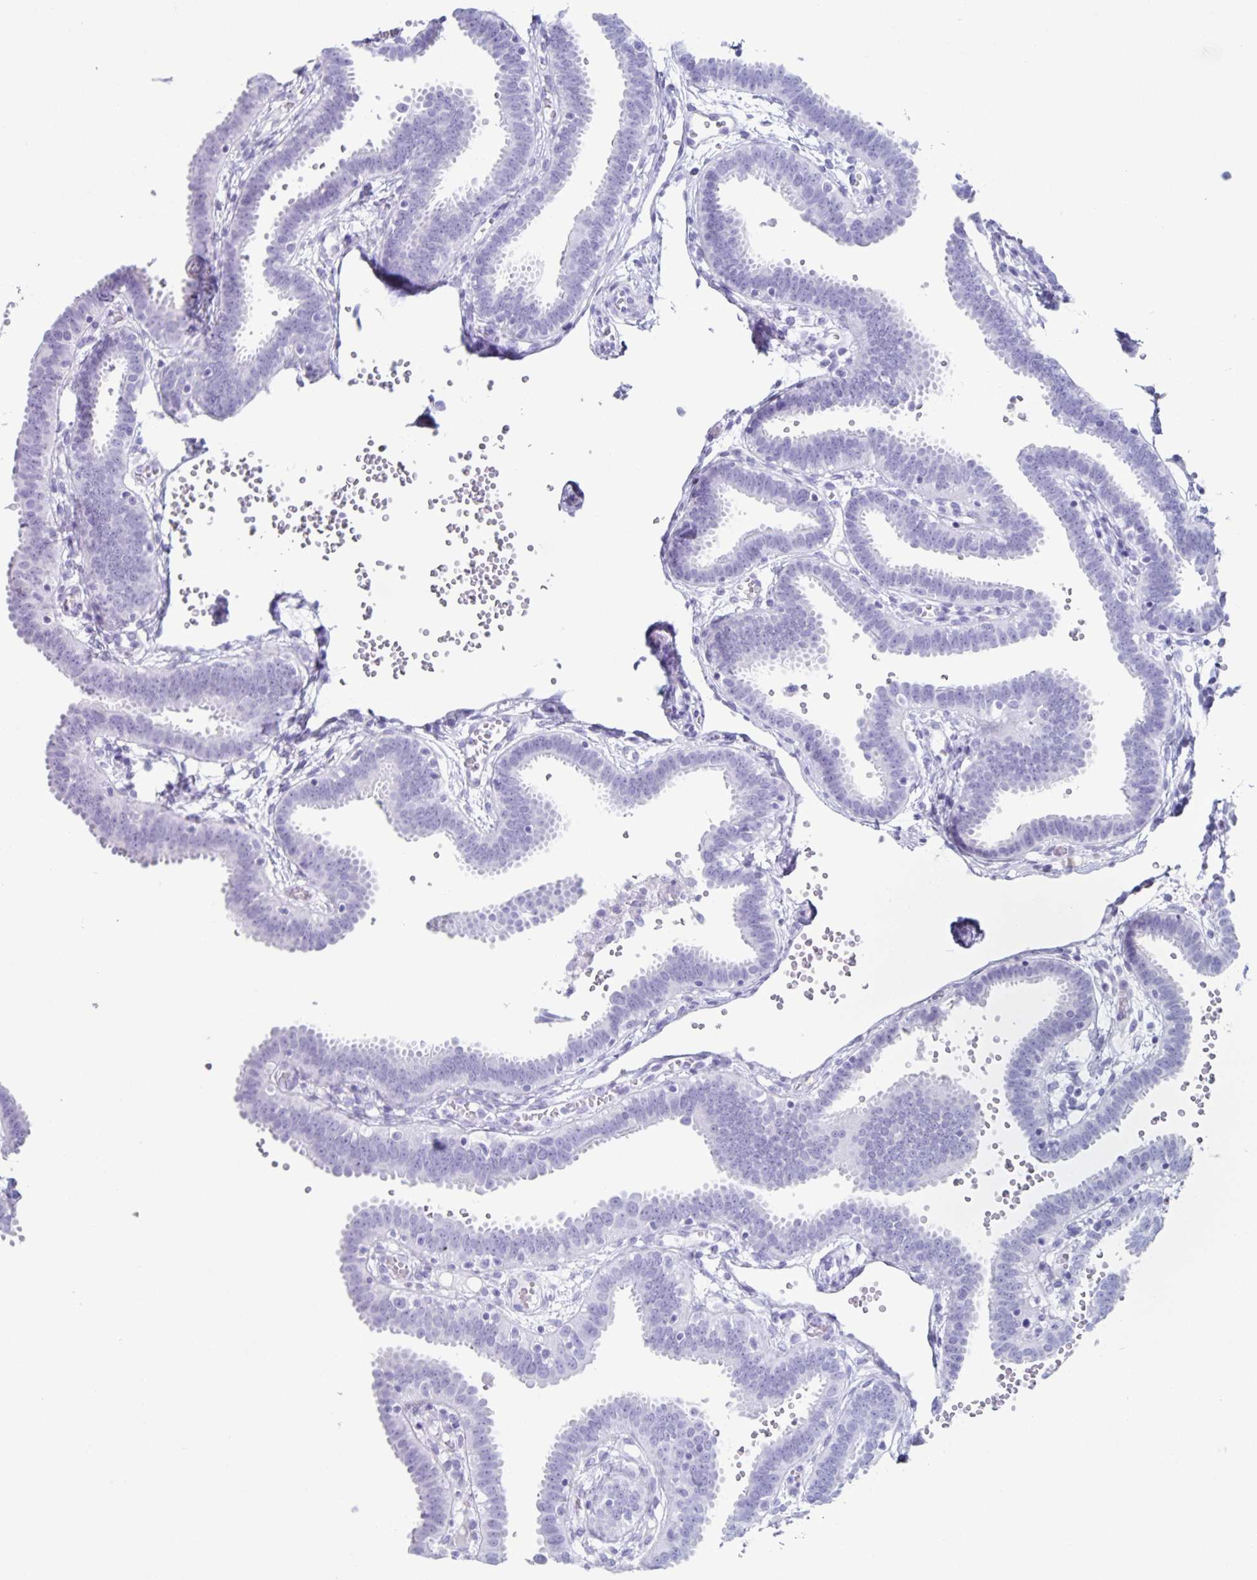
{"staining": {"intensity": "negative", "quantity": "none", "location": "none"}, "tissue": "fallopian tube", "cell_type": "Glandular cells", "image_type": "normal", "snomed": [{"axis": "morphology", "description": "Normal tissue, NOS"}, {"axis": "topography", "description": "Fallopian tube"}], "caption": "Fallopian tube was stained to show a protein in brown. There is no significant expression in glandular cells. (Immunohistochemistry (ihc), brightfield microscopy, high magnification).", "gene": "C12orf56", "patient": {"sex": "female", "age": 37}}